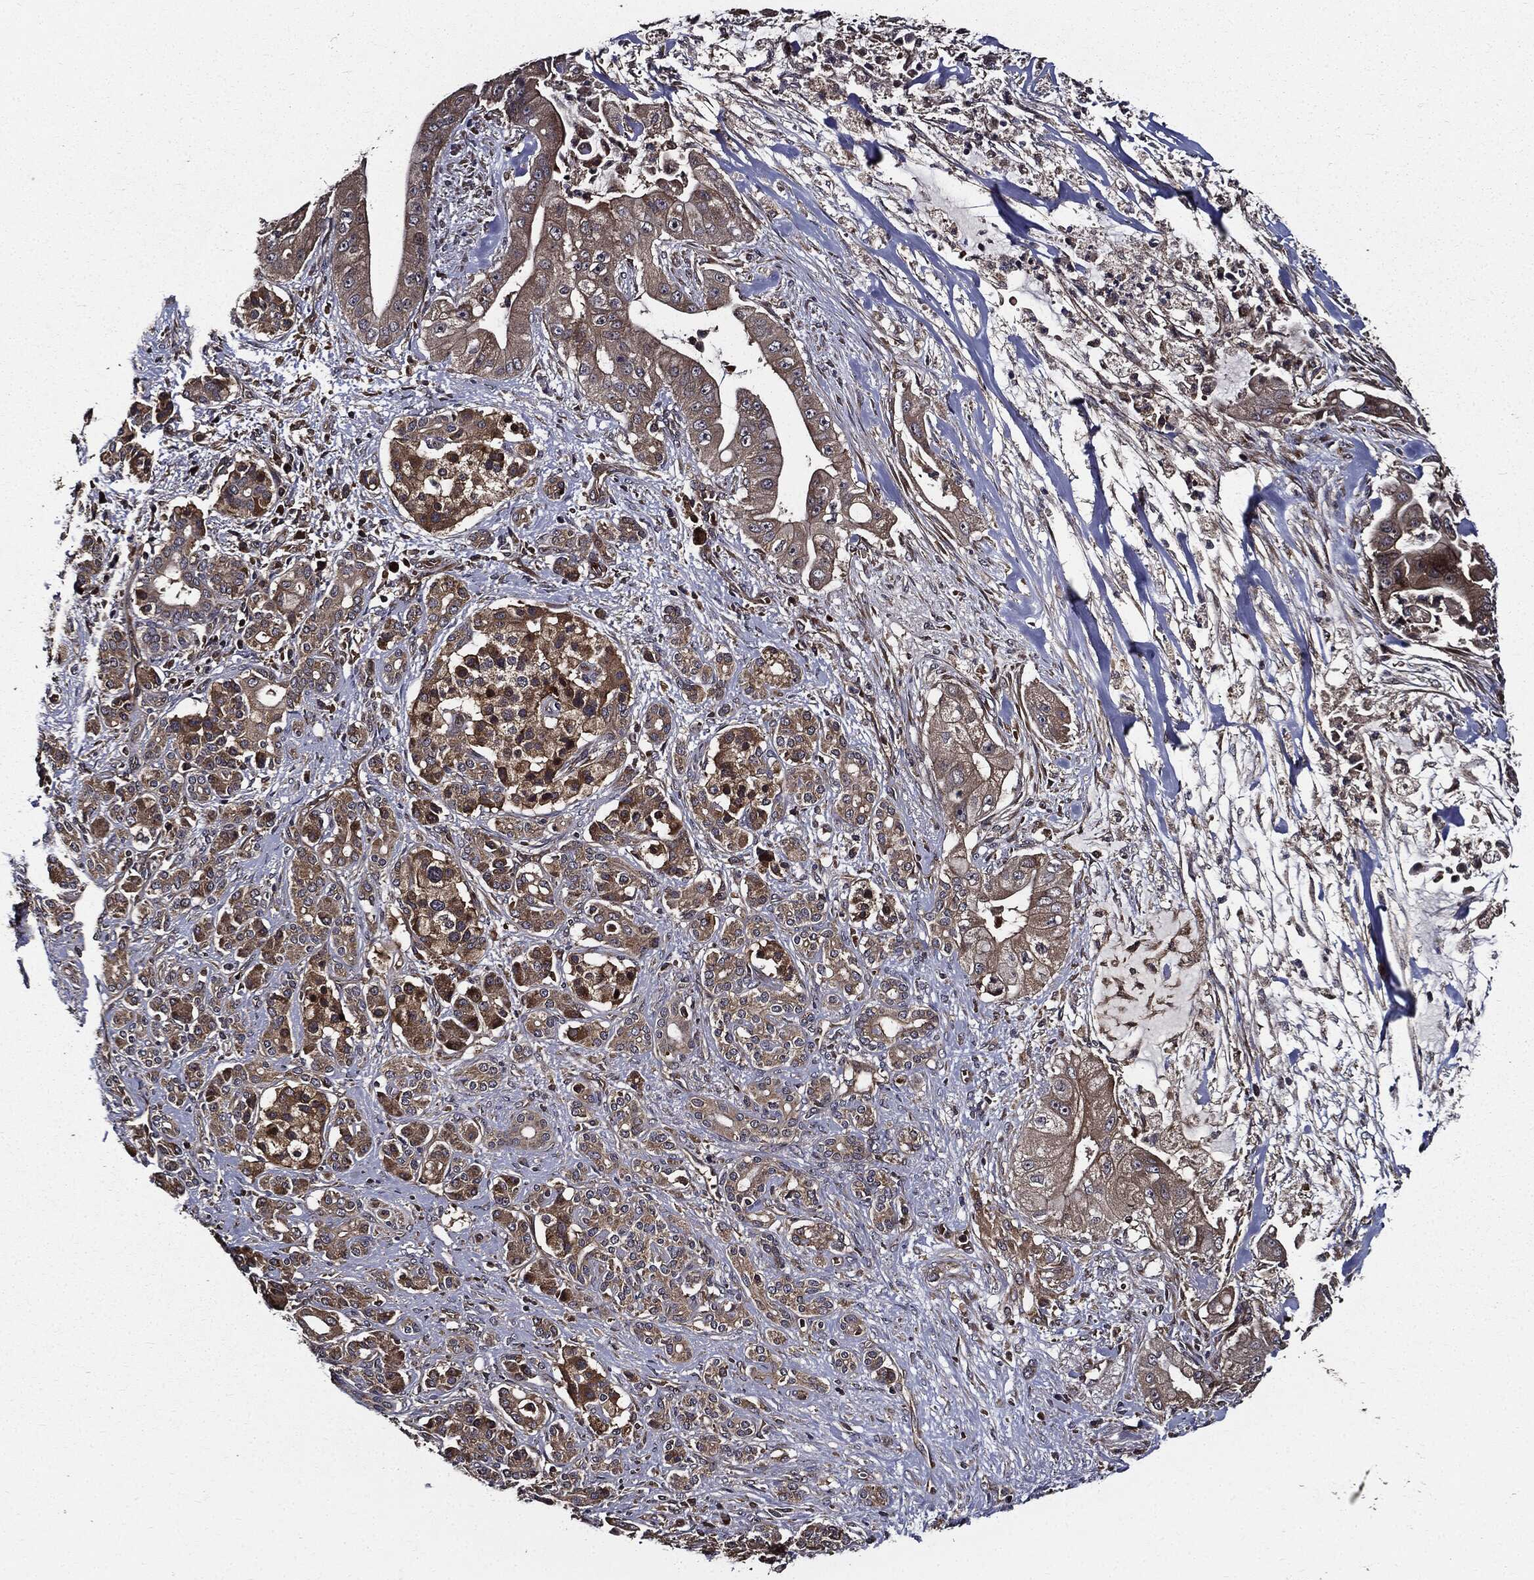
{"staining": {"intensity": "moderate", "quantity": ">75%", "location": "cytoplasmic/membranous"}, "tissue": "pancreatic cancer", "cell_type": "Tumor cells", "image_type": "cancer", "snomed": [{"axis": "morphology", "description": "Normal tissue, NOS"}, {"axis": "morphology", "description": "Inflammation, NOS"}, {"axis": "morphology", "description": "Adenocarcinoma, NOS"}, {"axis": "topography", "description": "Pancreas"}], "caption": "Pancreatic adenocarcinoma stained with DAB (3,3'-diaminobenzidine) immunohistochemistry (IHC) reveals medium levels of moderate cytoplasmic/membranous positivity in about >75% of tumor cells.", "gene": "HTT", "patient": {"sex": "male", "age": 57}}